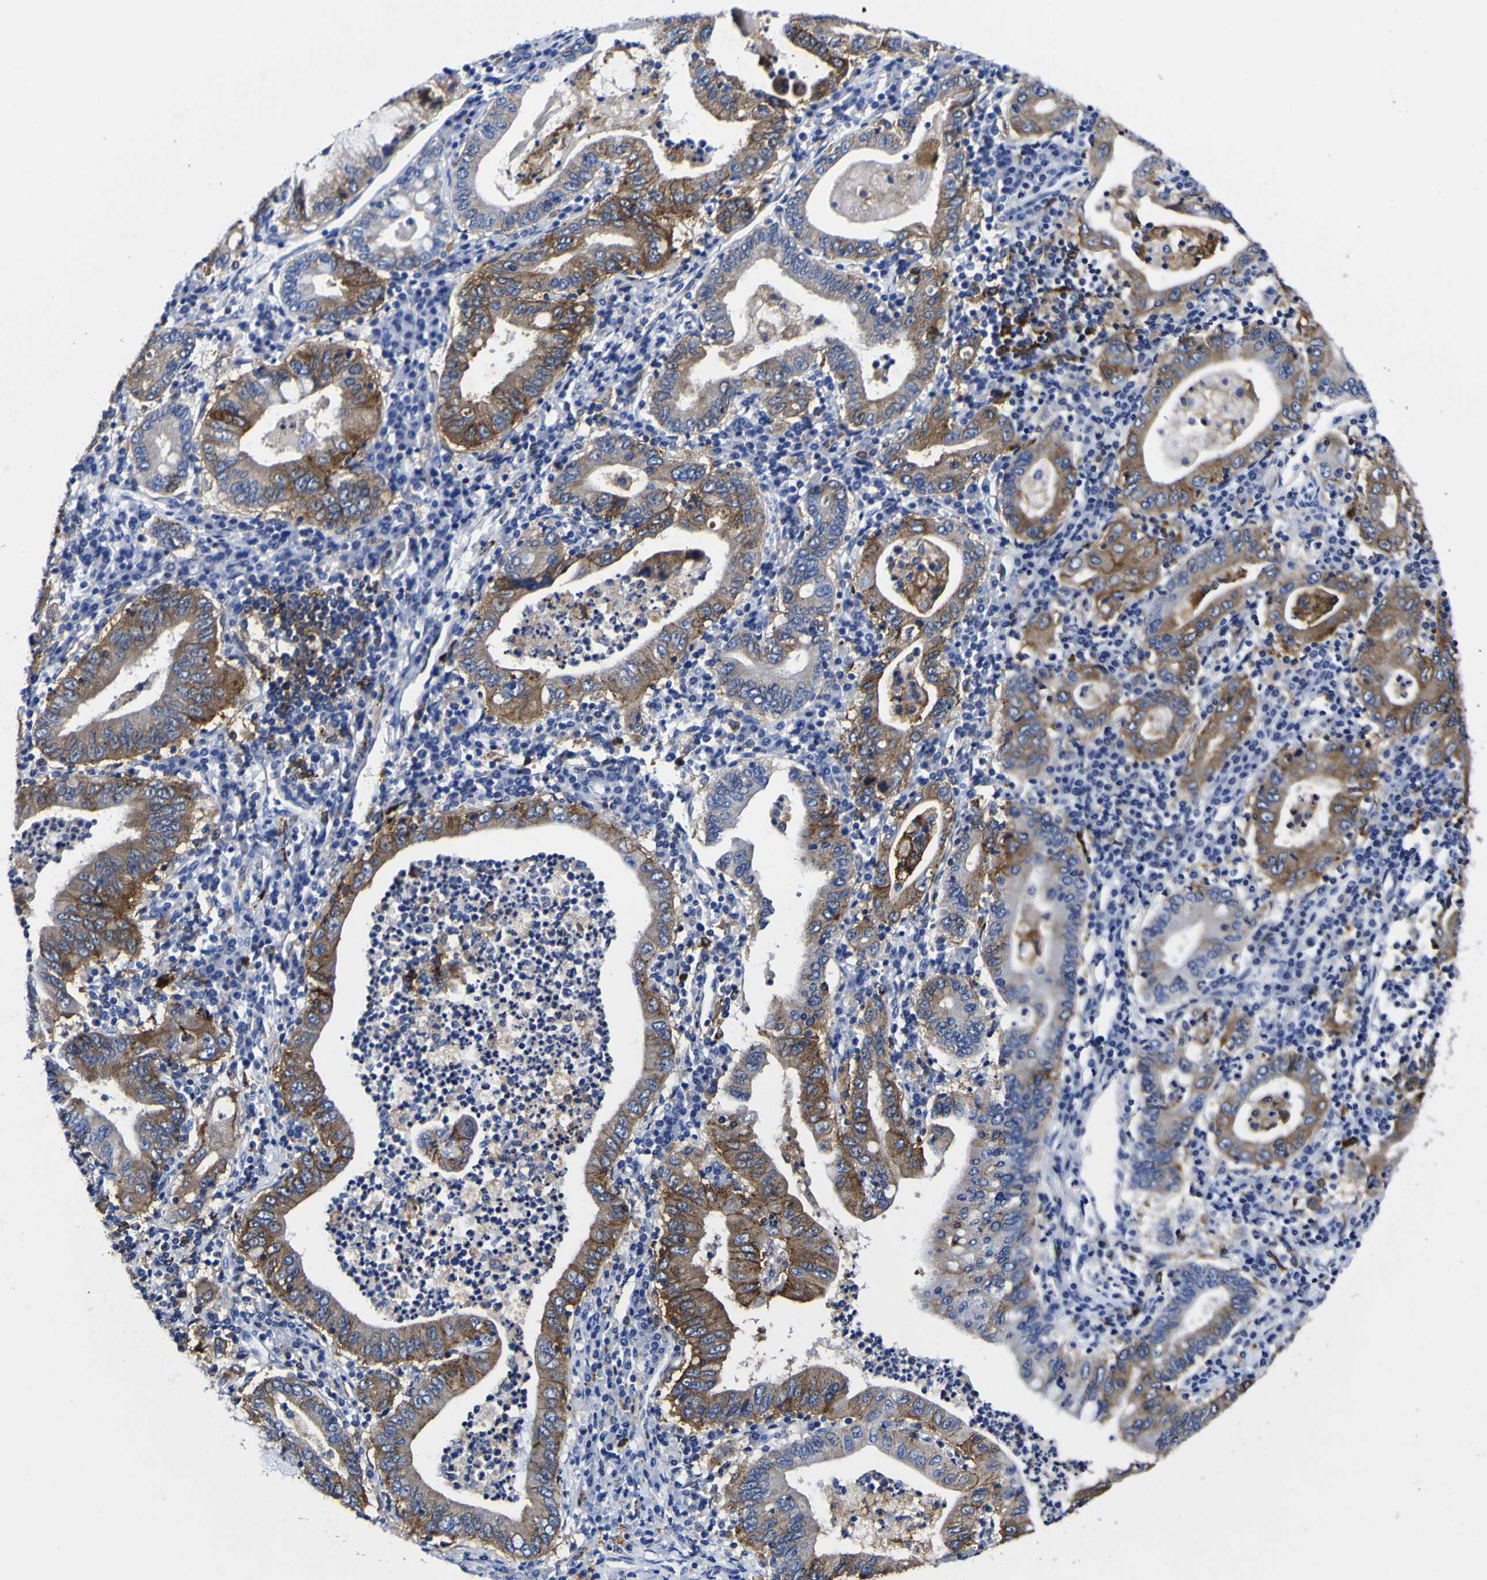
{"staining": {"intensity": "moderate", "quantity": ">75%", "location": "cytoplasmic/membranous"}, "tissue": "stomach cancer", "cell_type": "Tumor cells", "image_type": "cancer", "snomed": [{"axis": "morphology", "description": "Normal tissue, NOS"}, {"axis": "morphology", "description": "Adenocarcinoma, NOS"}, {"axis": "topography", "description": "Esophagus"}, {"axis": "topography", "description": "Stomach, upper"}, {"axis": "topography", "description": "Peripheral nerve tissue"}], "caption": "Stomach cancer (adenocarcinoma) was stained to show a protein in brown. There is medium levels of moderate cytoplasmic/membranous expression in approximately >75% of tumor cells.", "gene": "HLA-DQA1", "patient": {"sex": "male", "age": 62}}